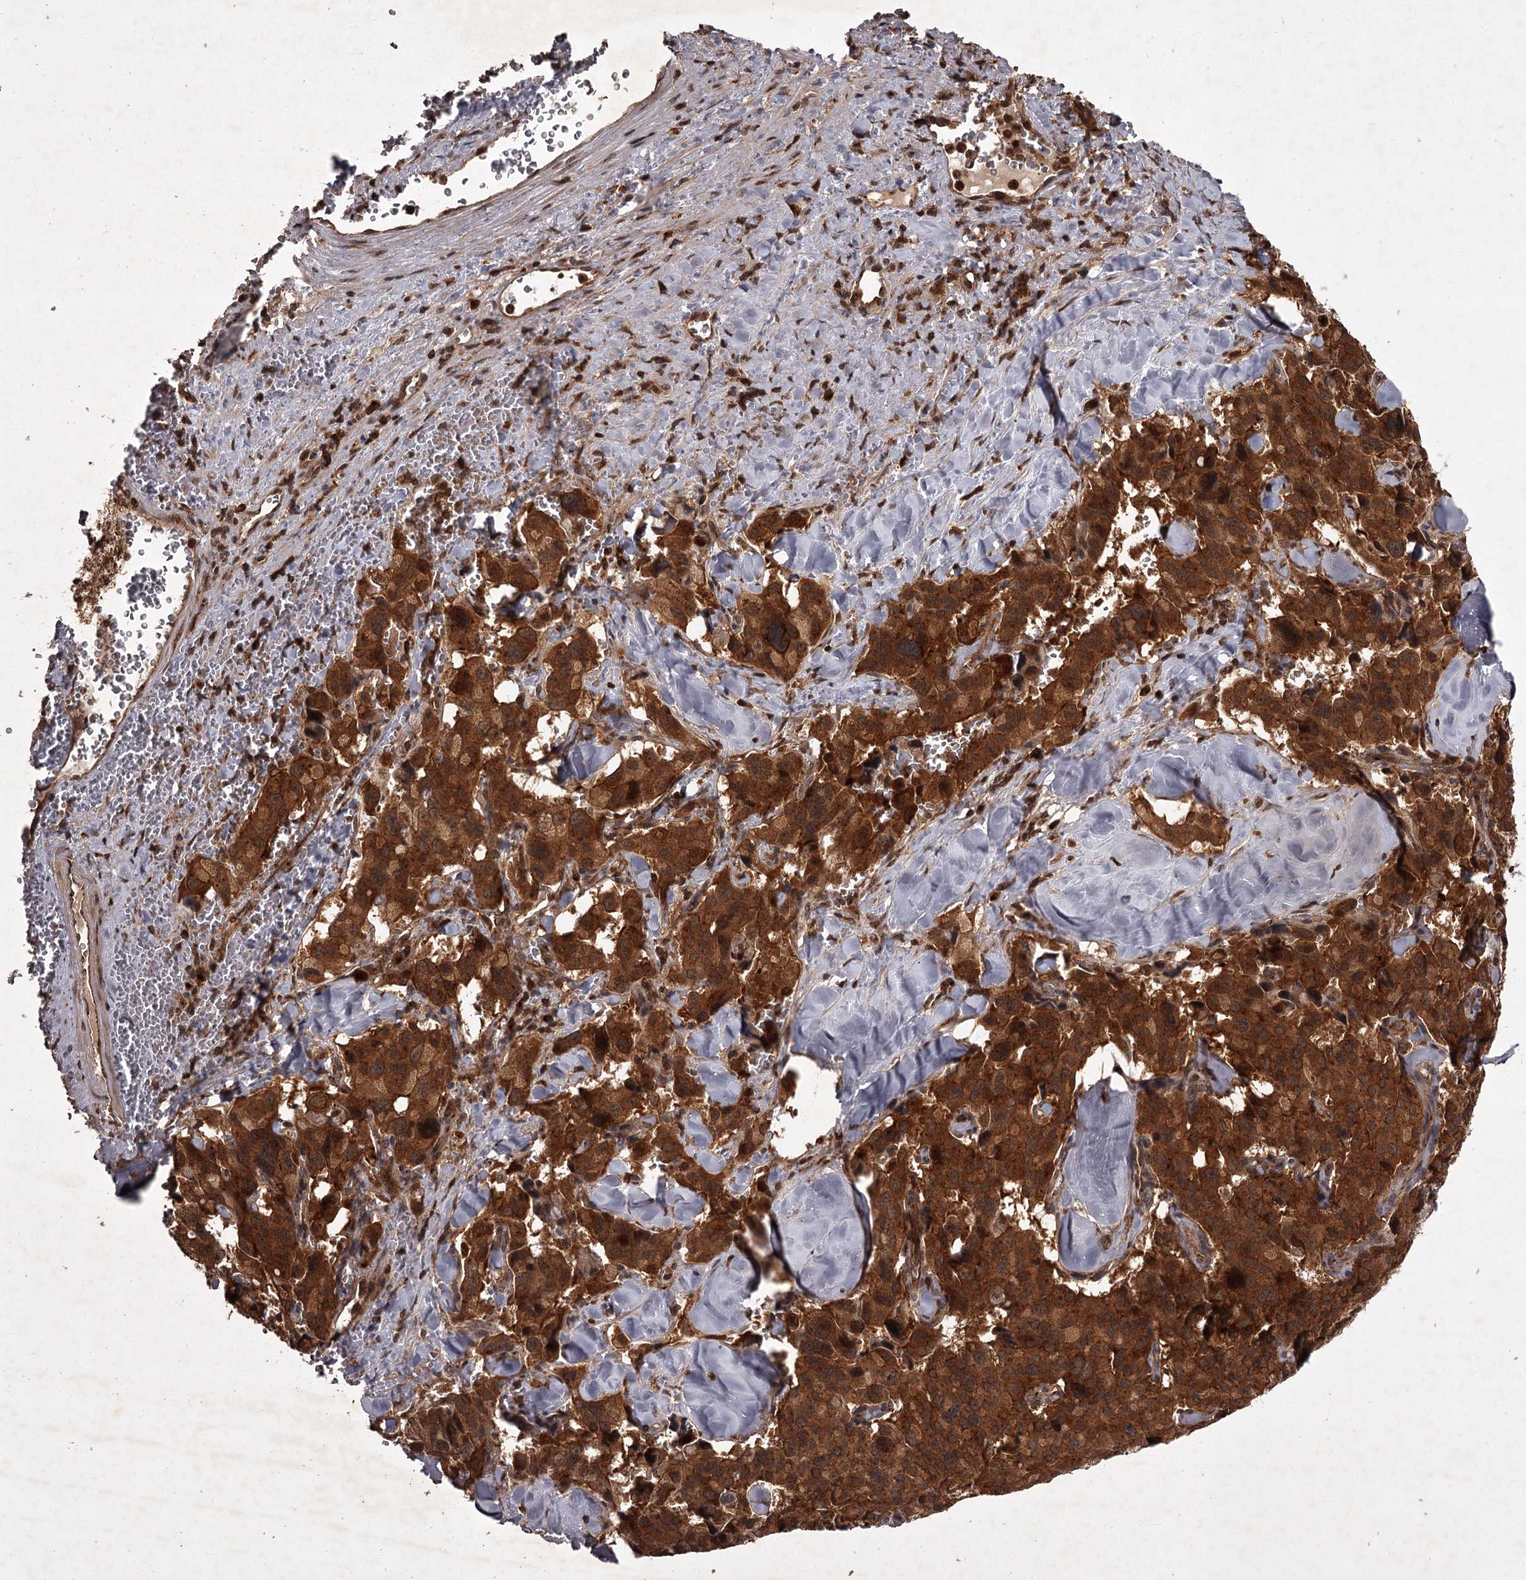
{"staining": {"intensity": "strong", "quantity": ">75%", "location": "cytoplasmic/membranous"}, "tissue": "pancreatic cancer", "cell_type": "Tumor cells", "image_type": "cancer", "snomed": [{"axis": "morphology", "description": "Adenocarcinoma, NOS"}, {"axis": "topography", "description": "Pancreas"}], "caption": "A brown stain labels strong cytoplasmic/membranous expression of a protein in human pancreatic adenocarcinoma tumor cells.", "gene": "TBC1D23", "patient": {"sex": "male", "age": 65}}